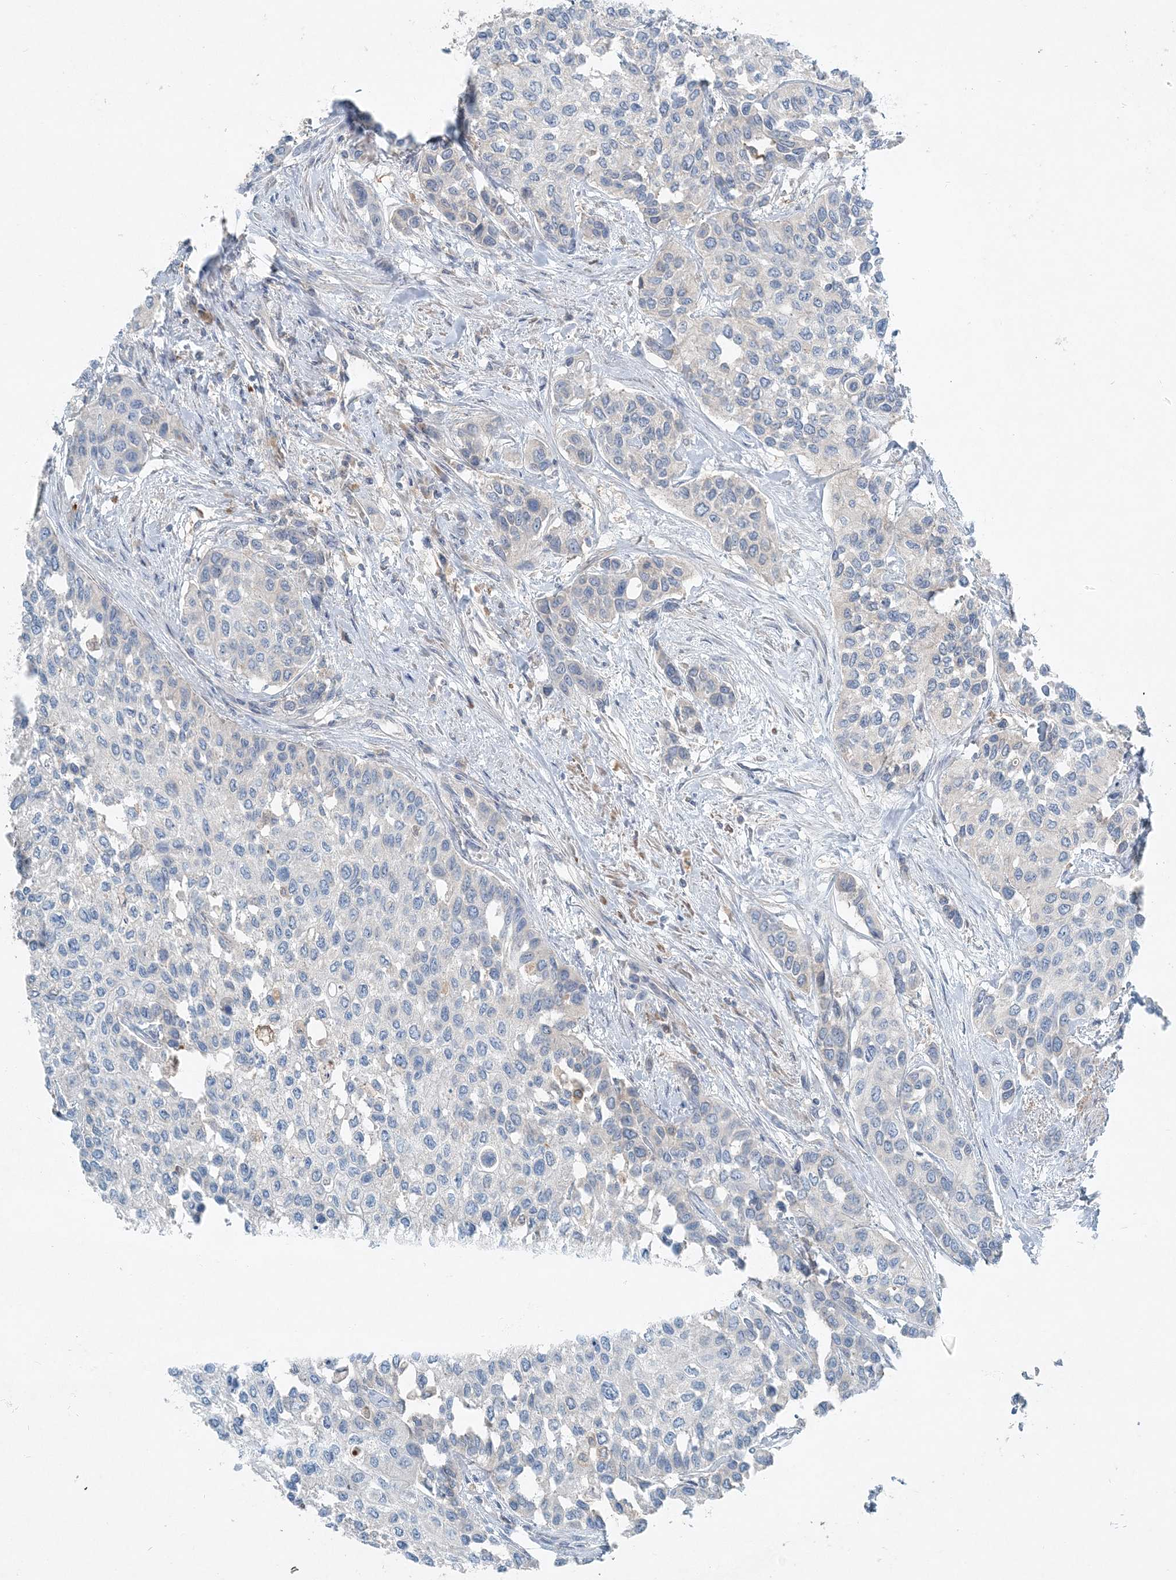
{"staining": {"intensity": "negative", "quantity": "none", "location": "none"}, "tissue": "urothelial cancer", "cell_type": "Tumor cells", "image_type": "cancer", "snomed": [{"axis": "morphology", "description": "Normal tissue, NOS"}, {"axis": "morphology", "description": "Urothelial carcinoma, High grade"}, {"axis": "topography", "description": "Vascular tissue"}, {"axis": "topography", "description": "Urinary bladder"}], "caption": "Urothelial cancer stained for a protein using IHC exhibits no positivity tumor cells.", "gene": "ARMH1", "patient": {"sex": "female", "age": 56}}